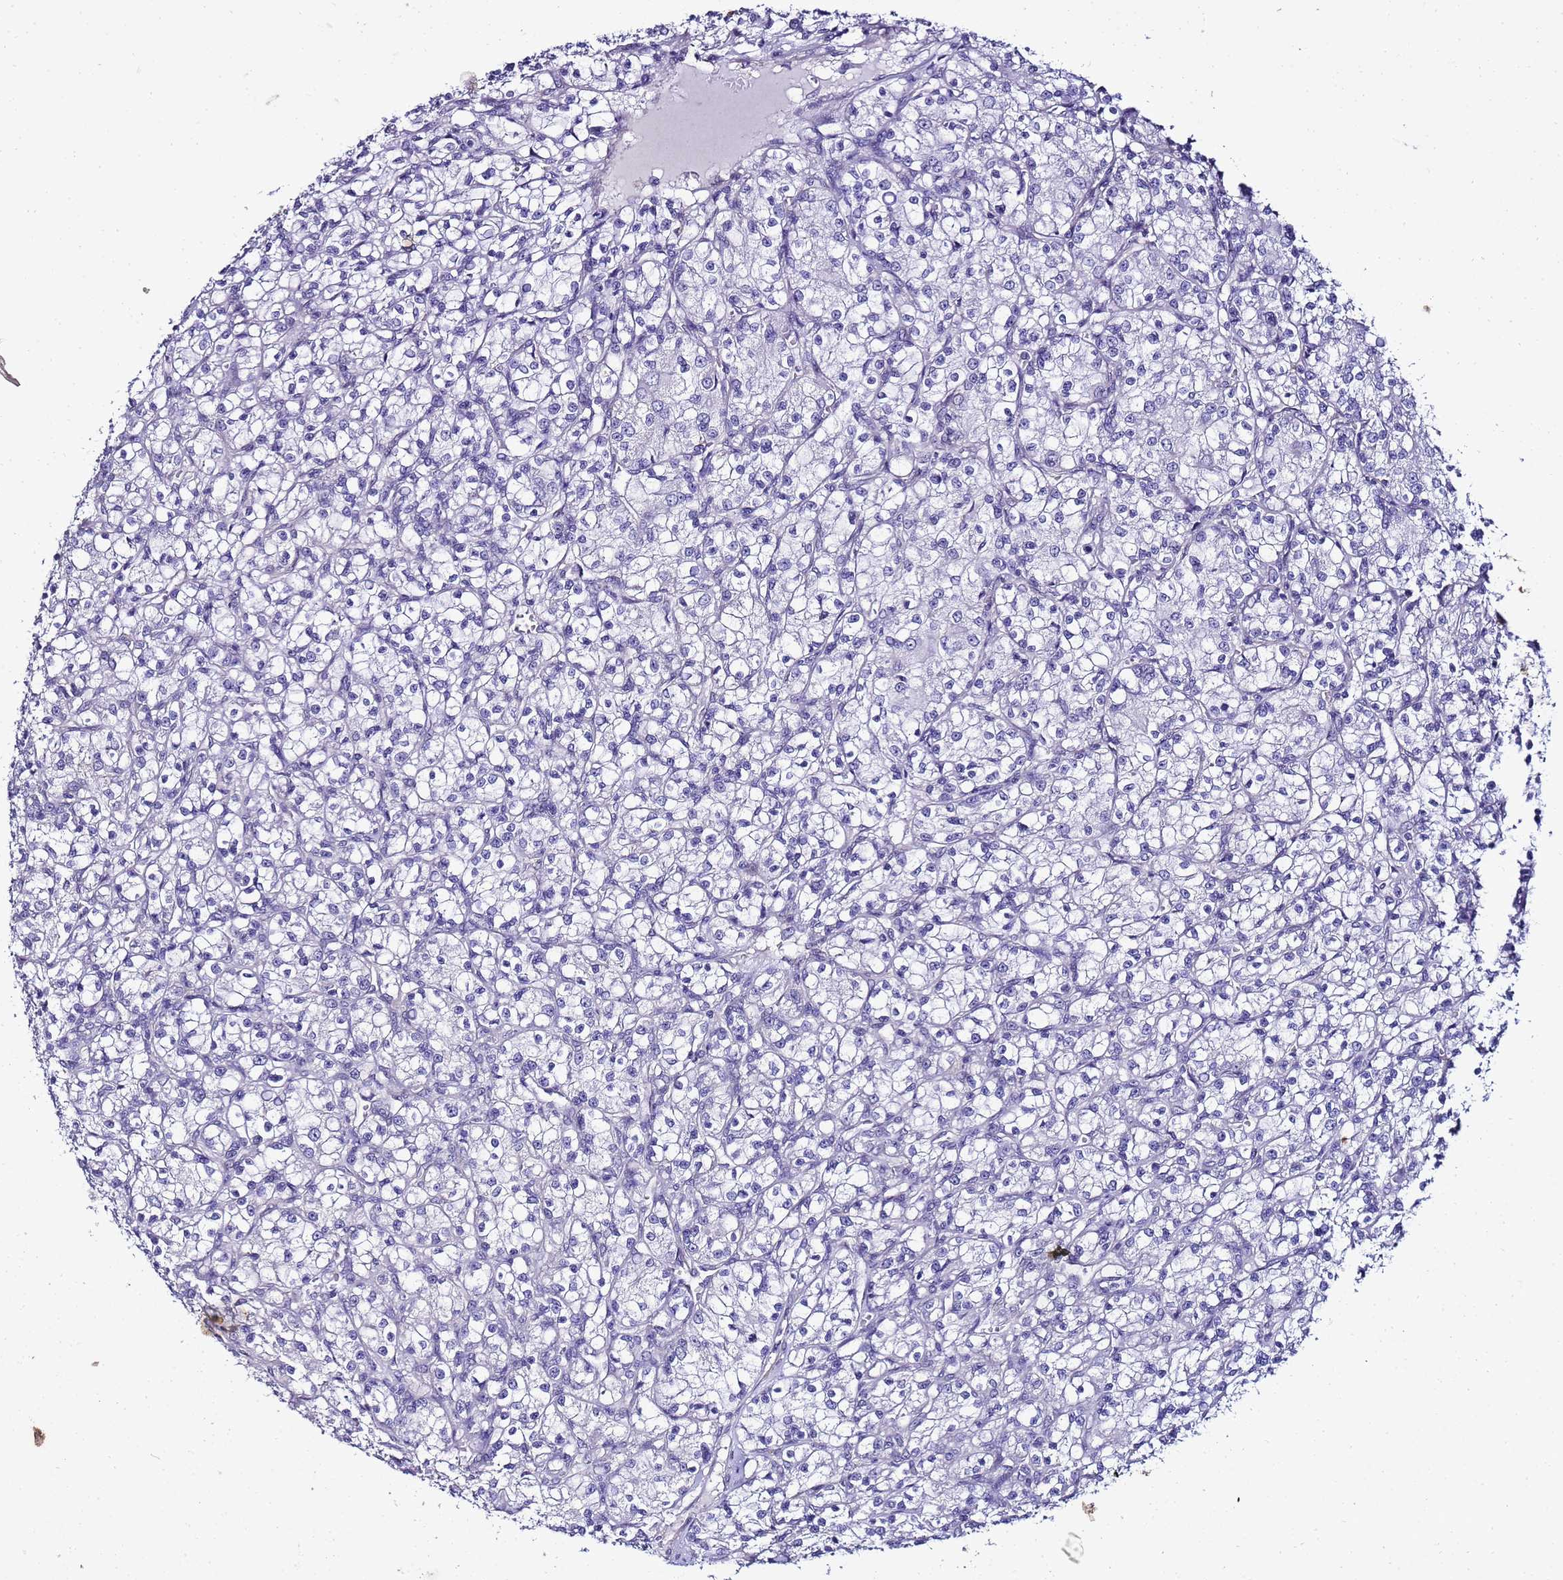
{"staining": {"intensity": "negative", "quantity": "none", "location": "none"}, "tissue": "renal cancer", "cell_type": "Tumor cells", "image_type": "cancer", "snomed": [{"axis": "morphology", "description": "Adenocarcinoma, NOS"}, {"axis": "topography", "description": "Kidney"}], "caption": "Immunohistochemistry (IHC) of renal cancer (adenocarcinoma) shows no positivity in tumor cells. Nuclei are stained in blue.", "gene": "FAM166B", "patient": {"sex": "female", "age": 59}}